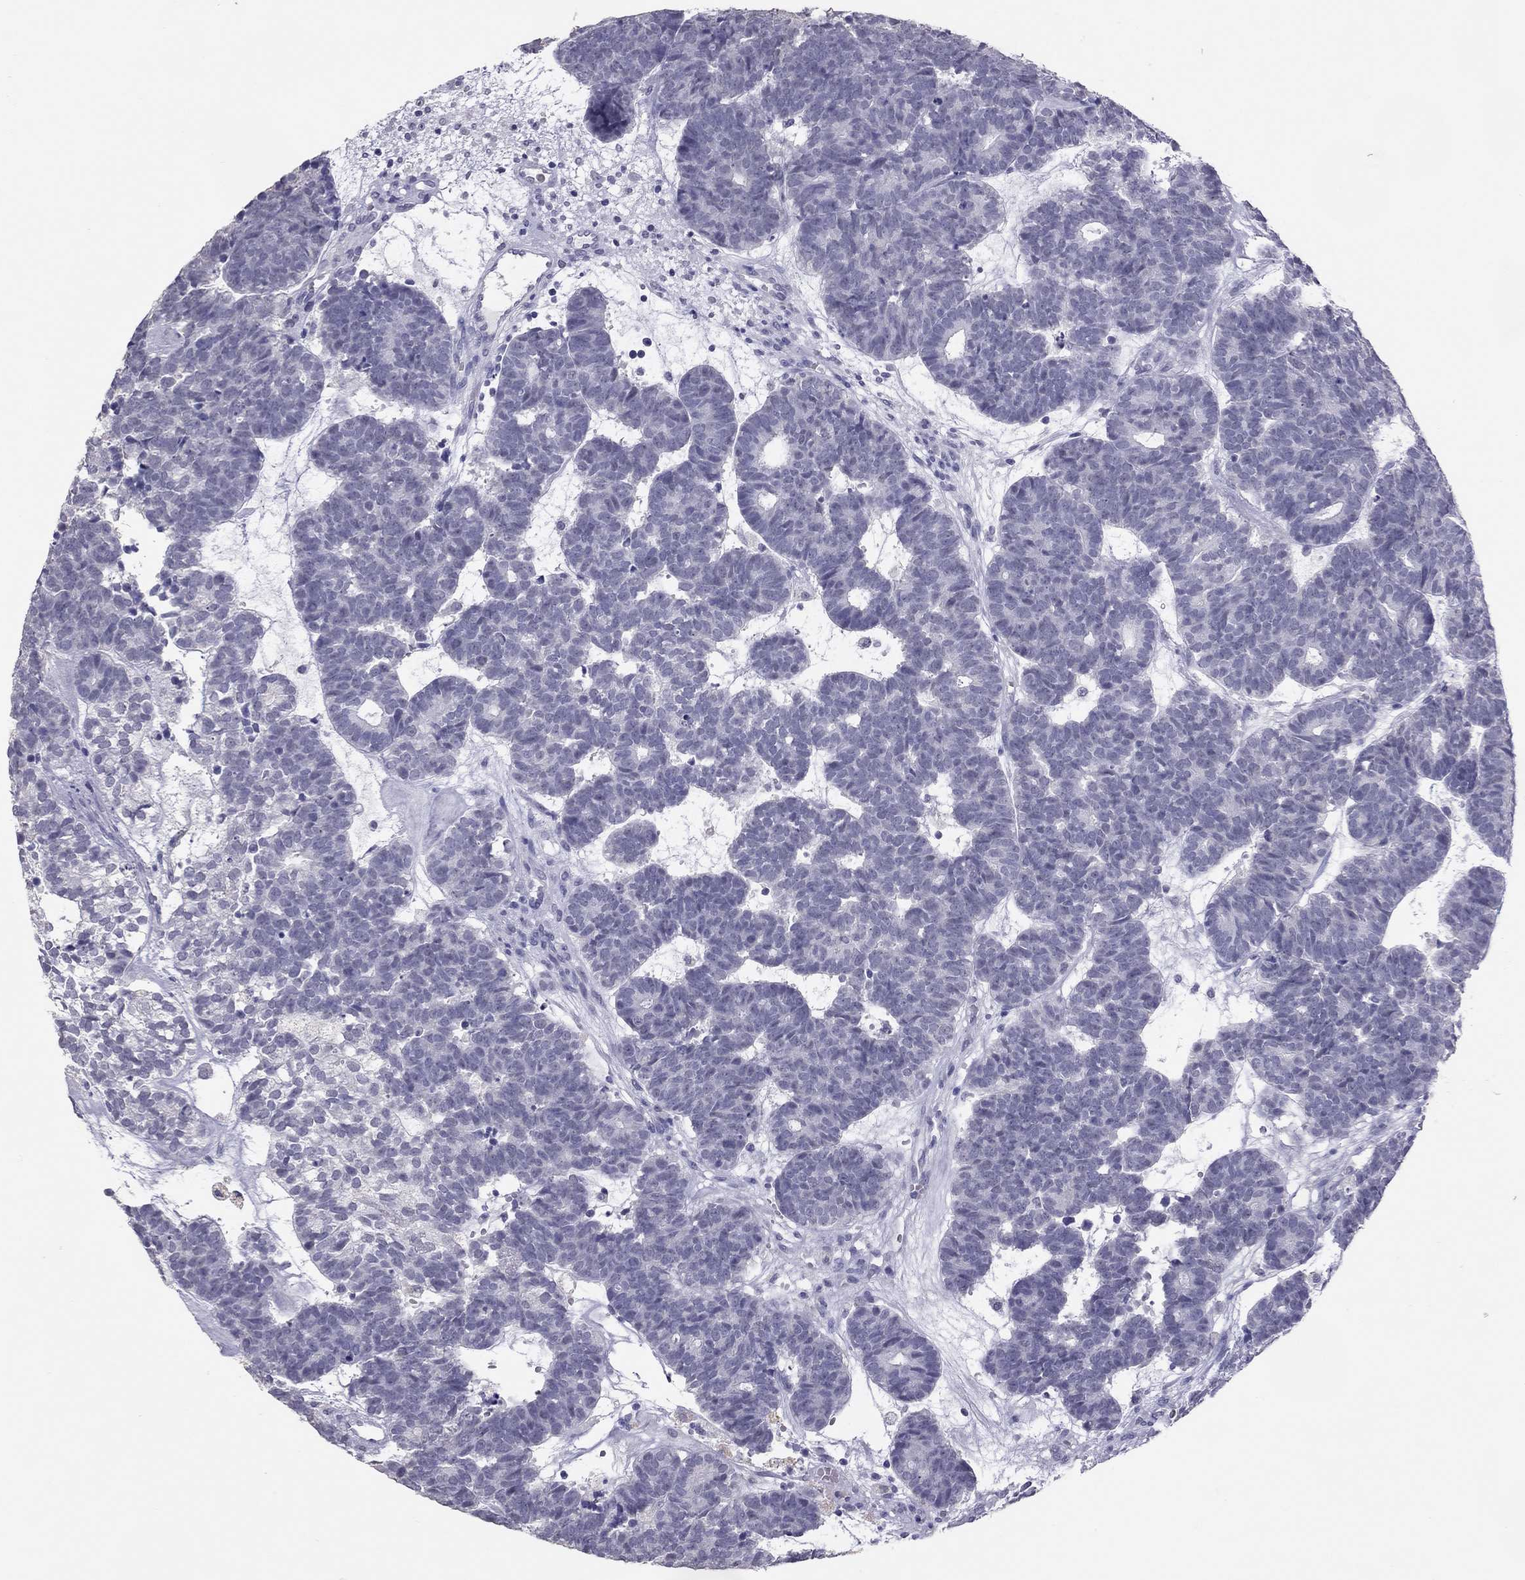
{"staining": {"intensity": "negative", "quantity": "none", "location": "none"}, "tissue": "head and neck cancer", "cell_type": "Tumor cells", "image_type": "cancer", "snomed": [{"axis": "morphology", "description": "Adenocarcinoma, NOS"}, {"axis": "topography", "description": "Head-Neck"}], "caption": "DAB immunohistochemical staining of human head and neck adenocarcinoma displays no significant expression in tumor cells.", "gene": "PSMB11", "patient": {"sex": "female", "age": 81}}